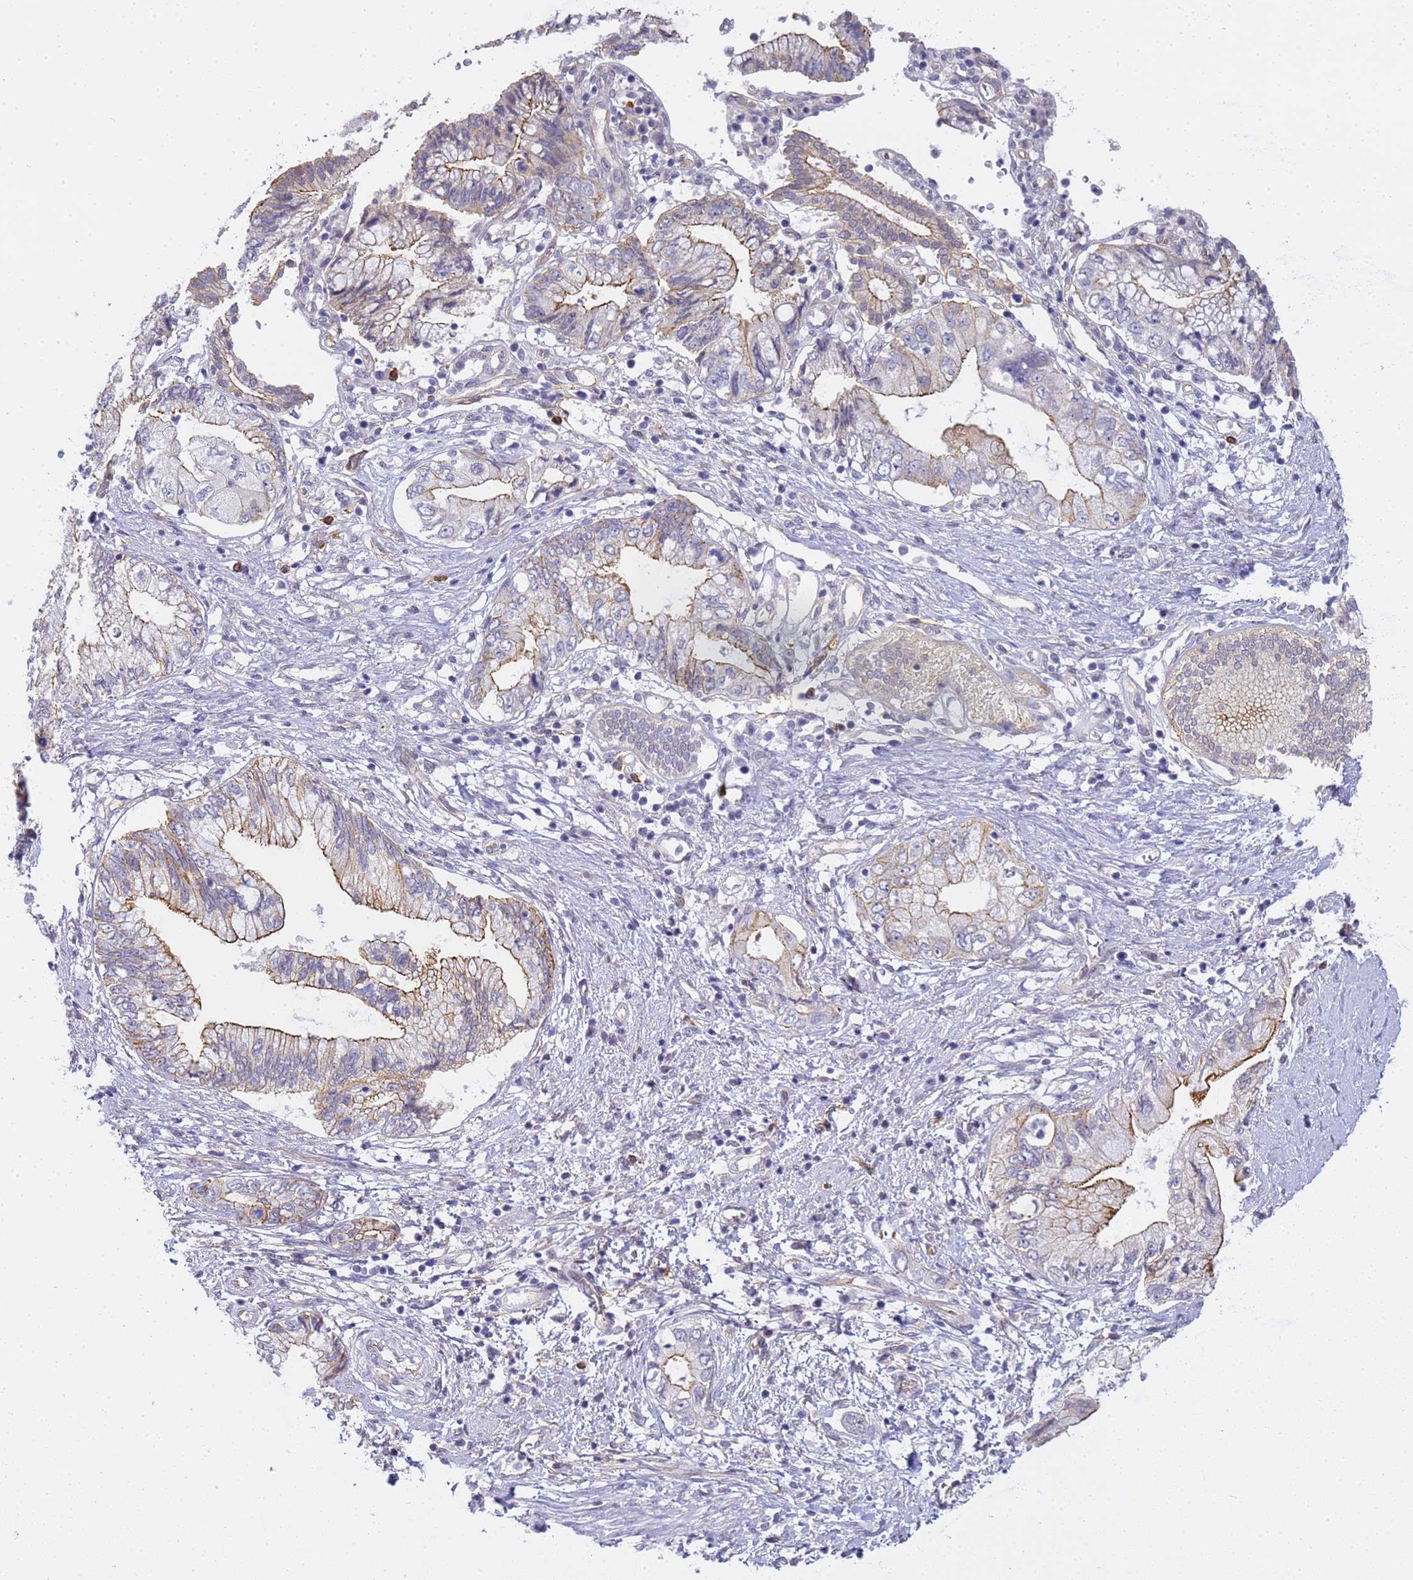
{"staining": {"intensity": "moderate", "quantity": "<25%", "location": "cytoplasmic/membranous"}, "tissue": "pancreatic cancer", "cell_type": "Tumor cells", "image_type": "cancer", "snomed": [{"axis": "morphology", "description": "Adenocarcinoma, NOS"}, {"axis": "topography", "description": "Pancreas"}], "caption": "Human adenocarcinoma (pancreatic) stained with a protein marker shows moderate staining in tumor cells.", "gene": "GON4L", "patient": {"sex": "female", "age": 73}}